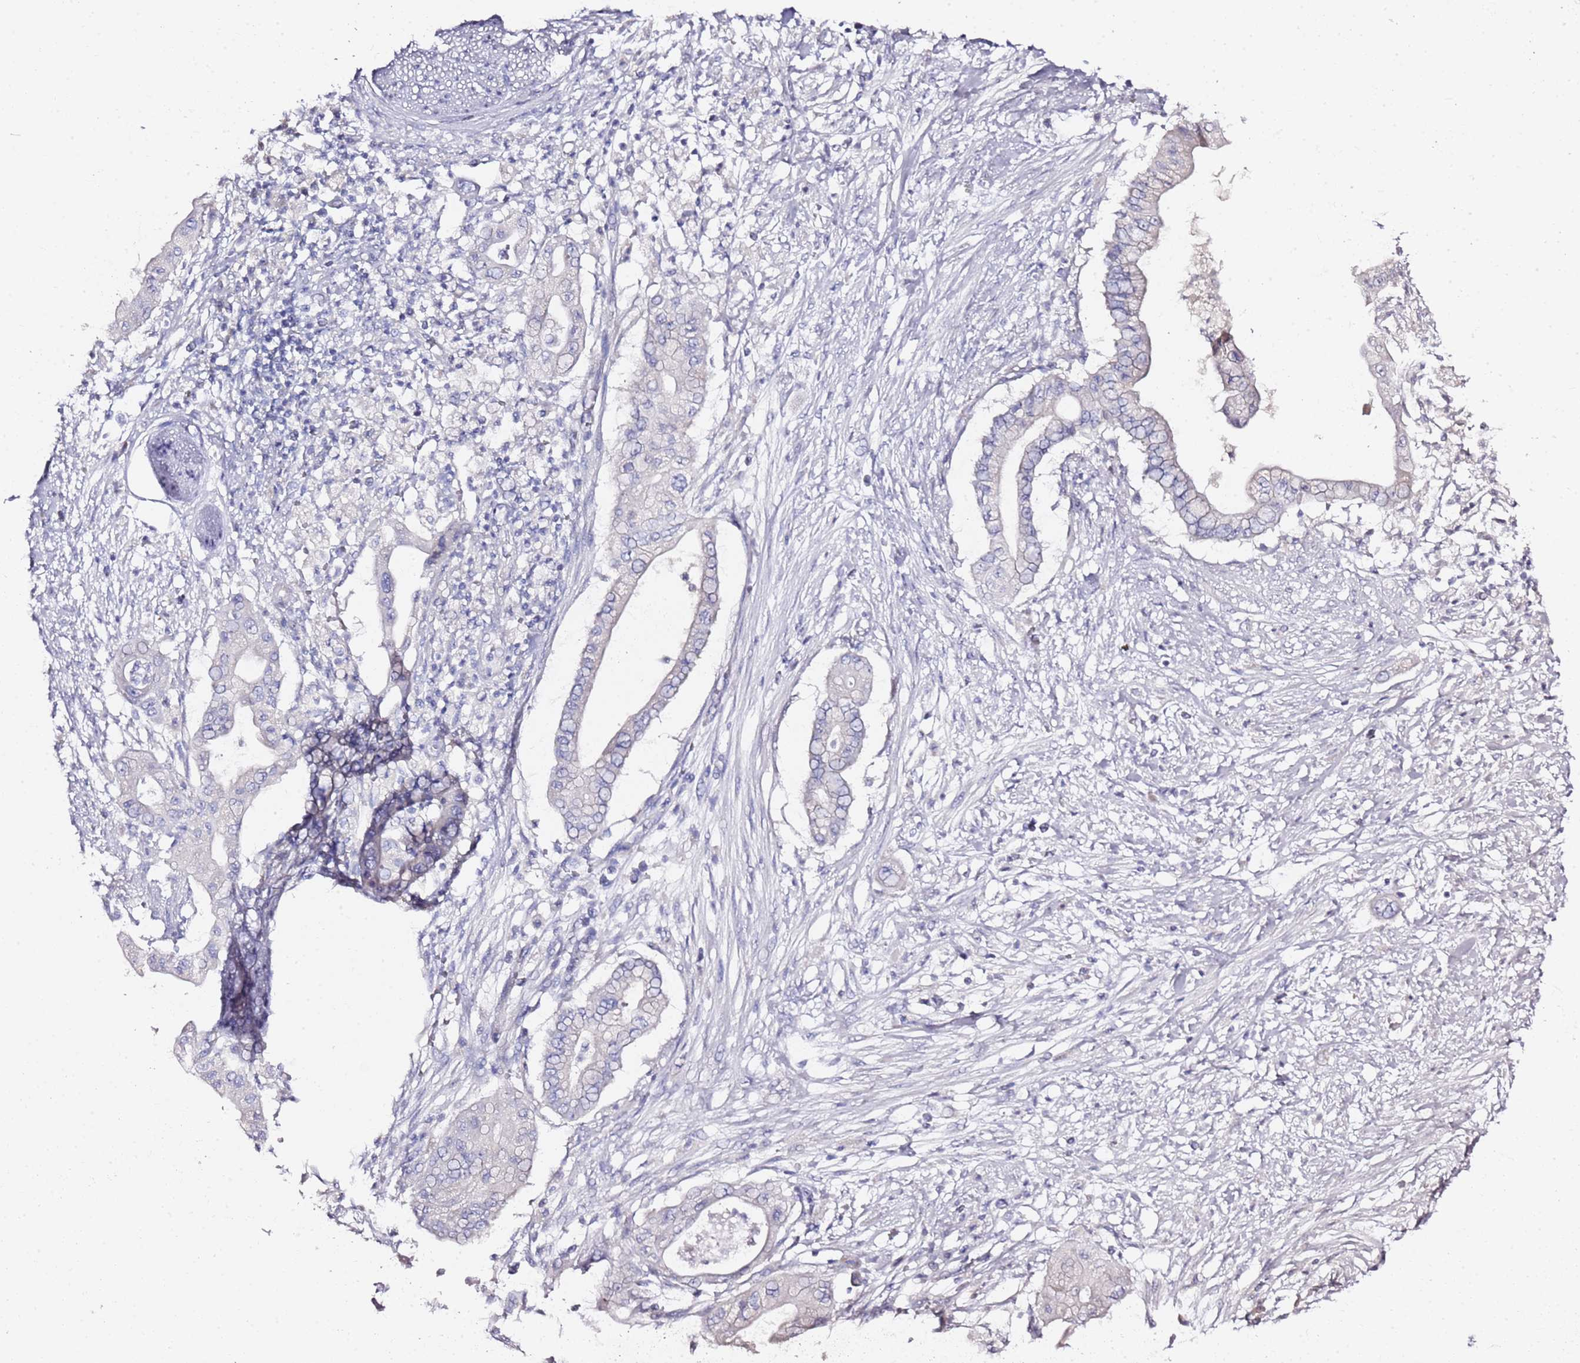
{"staining": {"intensity": "negative", "quantity": "none", "location": "none"}, "tissue": "pancreatic cancer", "cell_type": "Tumor cells", "image_type": "cancer", "snomed": [{"axis": "morphology", "description": "Adenocarcinoma, NOS"}, {"axis": "topography", "description": "Pancreas"}], "caption": "The image demonstrates no significant expression in tumor cells of pancreatic adenocarcinoma.", "gene": "MYBPC3", "patient": {"sex": "male", "age": 68}}